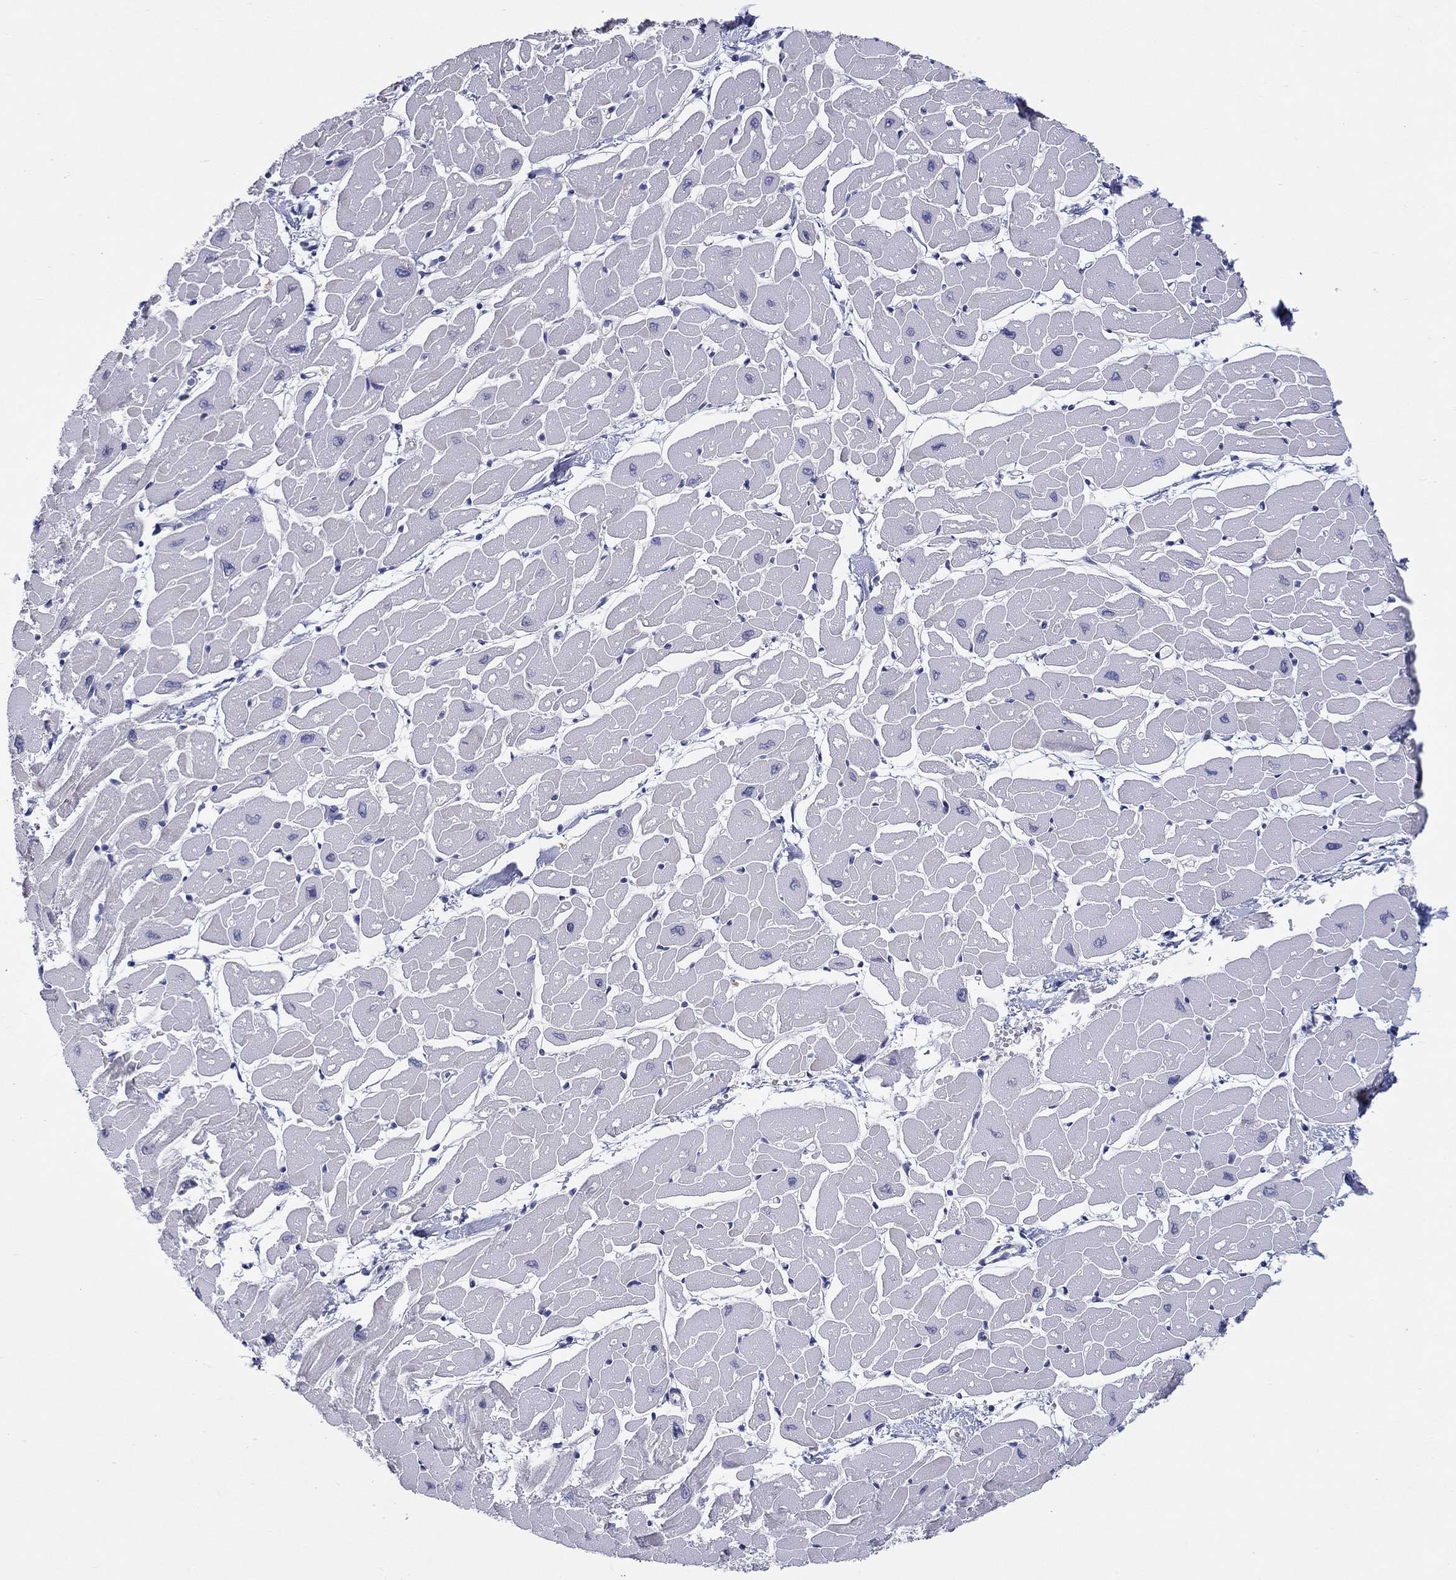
{"staining": {"intensity": "negative", "quantity": "none", "location": "none"}, "tissue": "heart muscle", "cell_type": "Cardiomyocytes", "image_type": "normal", "snomed": [{"axis": "morphology", "description": "Normal tissue, NOS"}, {"axis": "topography", "description": "Heart"}], "caption": "This histopathology image is of normal heart muscle stained with IHC to label a protein in brown with the nuclei are counter-stained blue. There is no positivity in cardiomyocytes.", "gene": "ERMP1", "patient": {"sex": "male", "age": 57}}